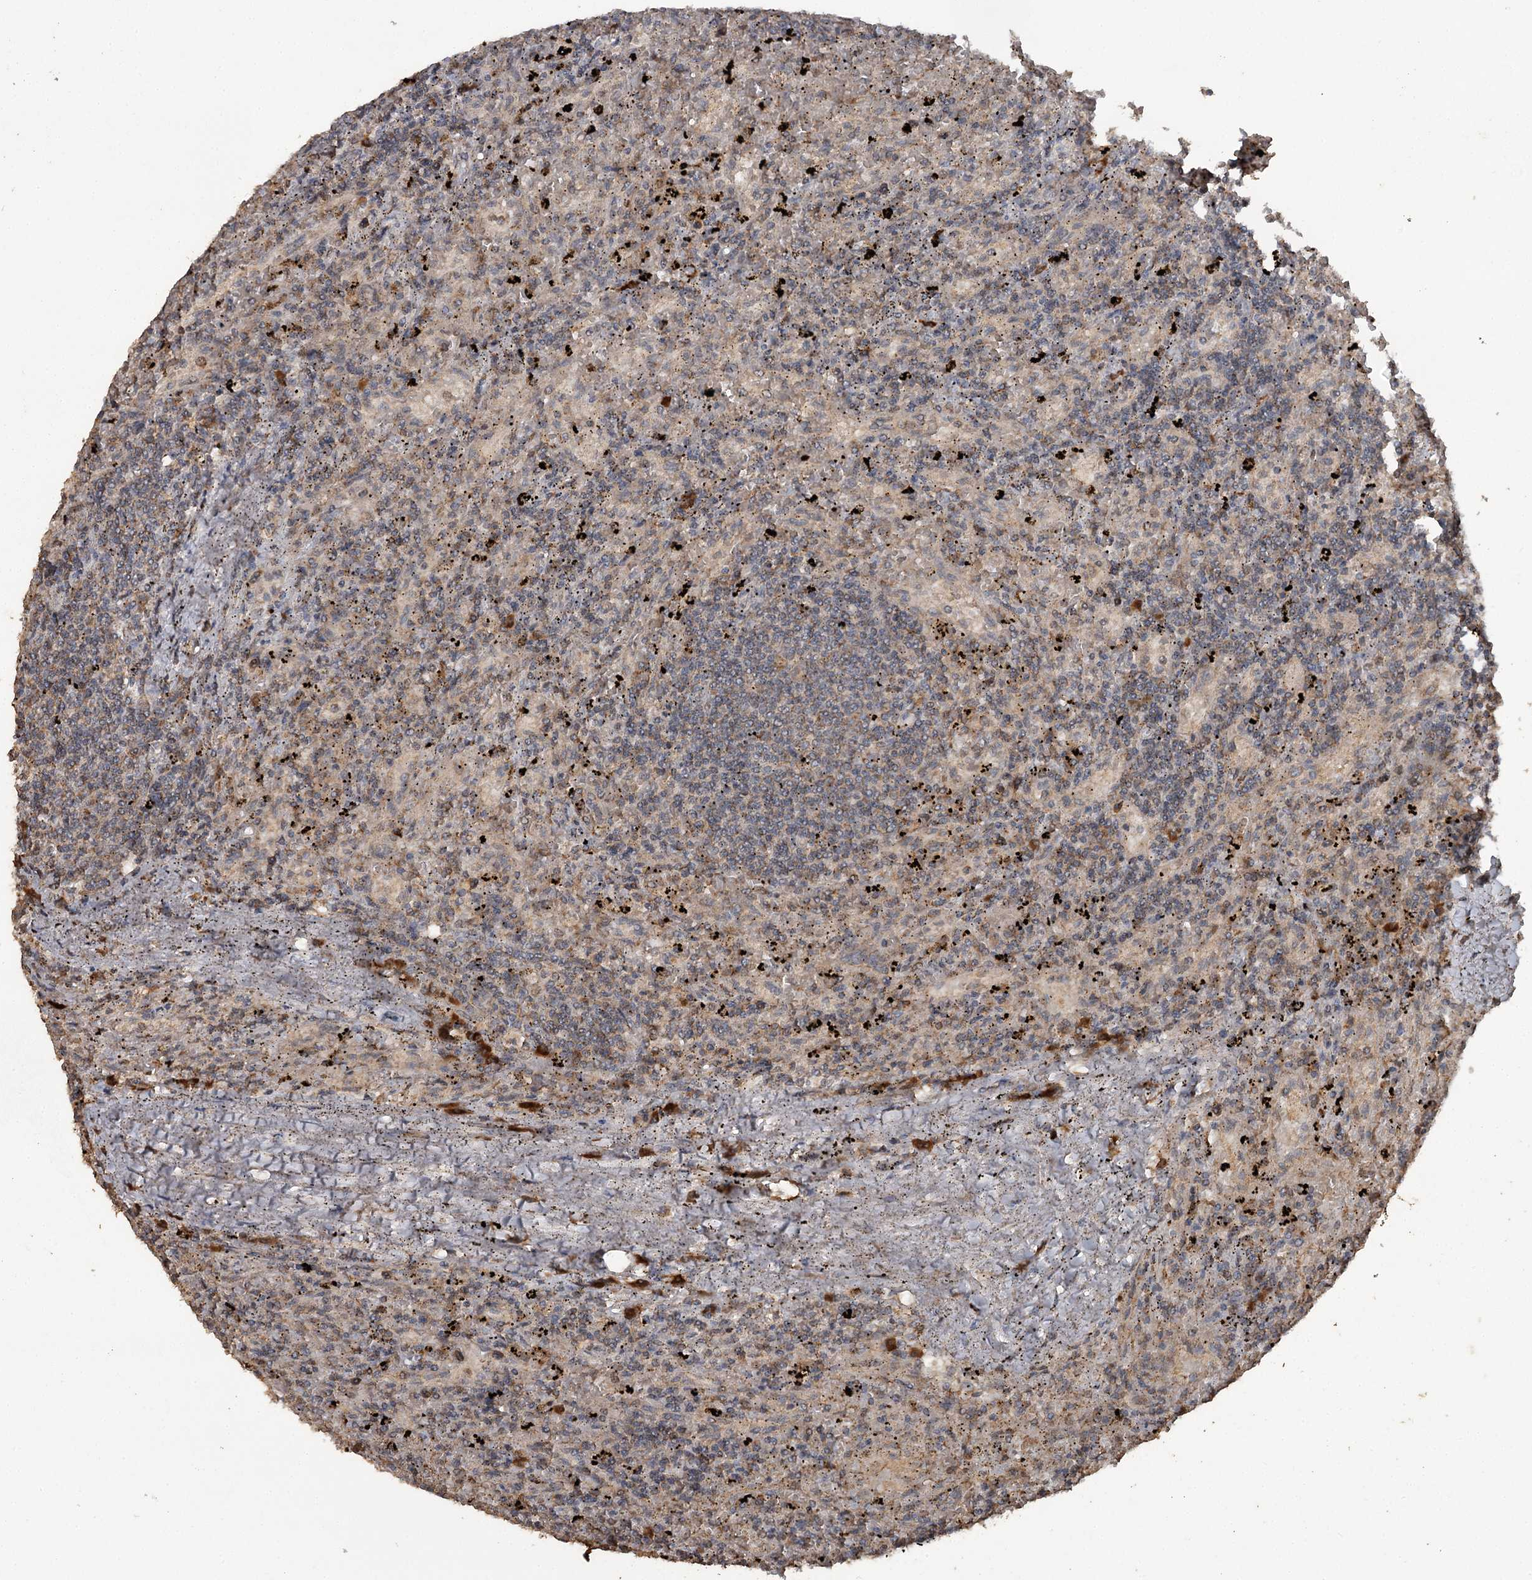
{"staining": {"intensity": "weak", "quantity": "25%-75%", "location": "cytoplasmic/membranous"}, "tissue": "lymphoma", "cell_type": "Tumor cells", "image_type": "cancer", "snomed": [{"axis": "morphology", "description": "Malignant lymphoma, non-Hodgkin's type, Low grade"}, {"axis": "topography", "description": "Spleen"}], "caption": "Low-grade malignant lymphoma, non-Hodgkin's type was stained to show a protein in brown. There is low levels of weak cytoplasmic/membranous staining in about 25%-75% of tumor cells. The staining is performed using DAB (3,3'-diaminobenzidine) brown chromogen to label protein expression. The nuclei are counter-stained blue using hematoxylin.", "gene": "WIPI1", "patient": {"sex": "male", "age": 76}}